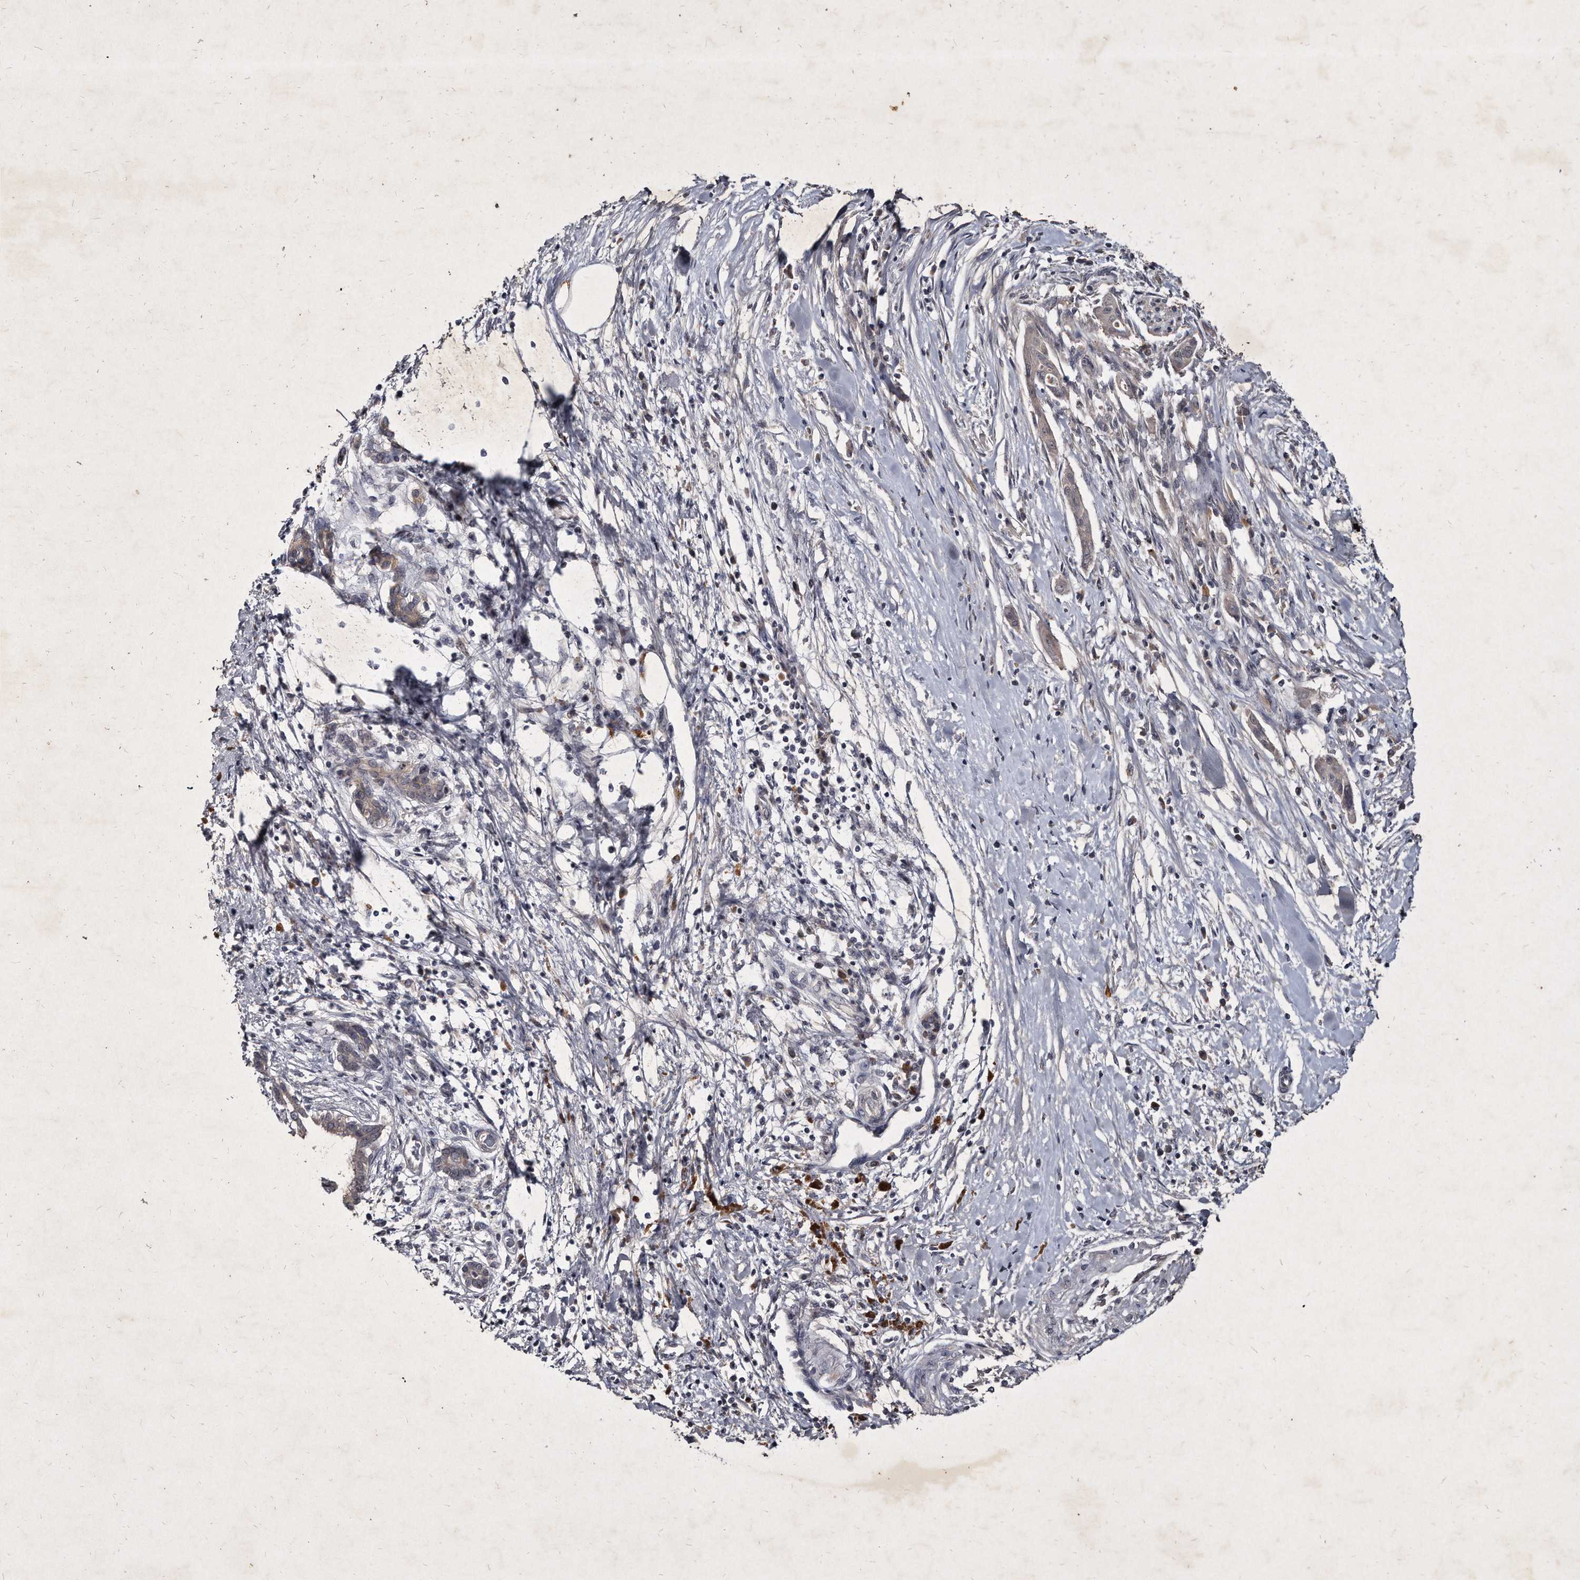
{"staining": {"intensity": "weak", "quantity": "<25%", "location": "cytoplasmic/membranous"}, "tissue": "pancreatic cancer", "cell_type": "Tumor cells", "image_type": "cancer", "snomed": [{"axis": "morphology", "description": "Adenocarcinoma, NOS"}, {"axis": "topography", "description": "Pancreas"}], "caption": "Tumor cells show no significant protein positivity in pancreatic adenocarcinoma.", "gene": "KLHDC3", "patient": {"sex": "male", "age": 58}}